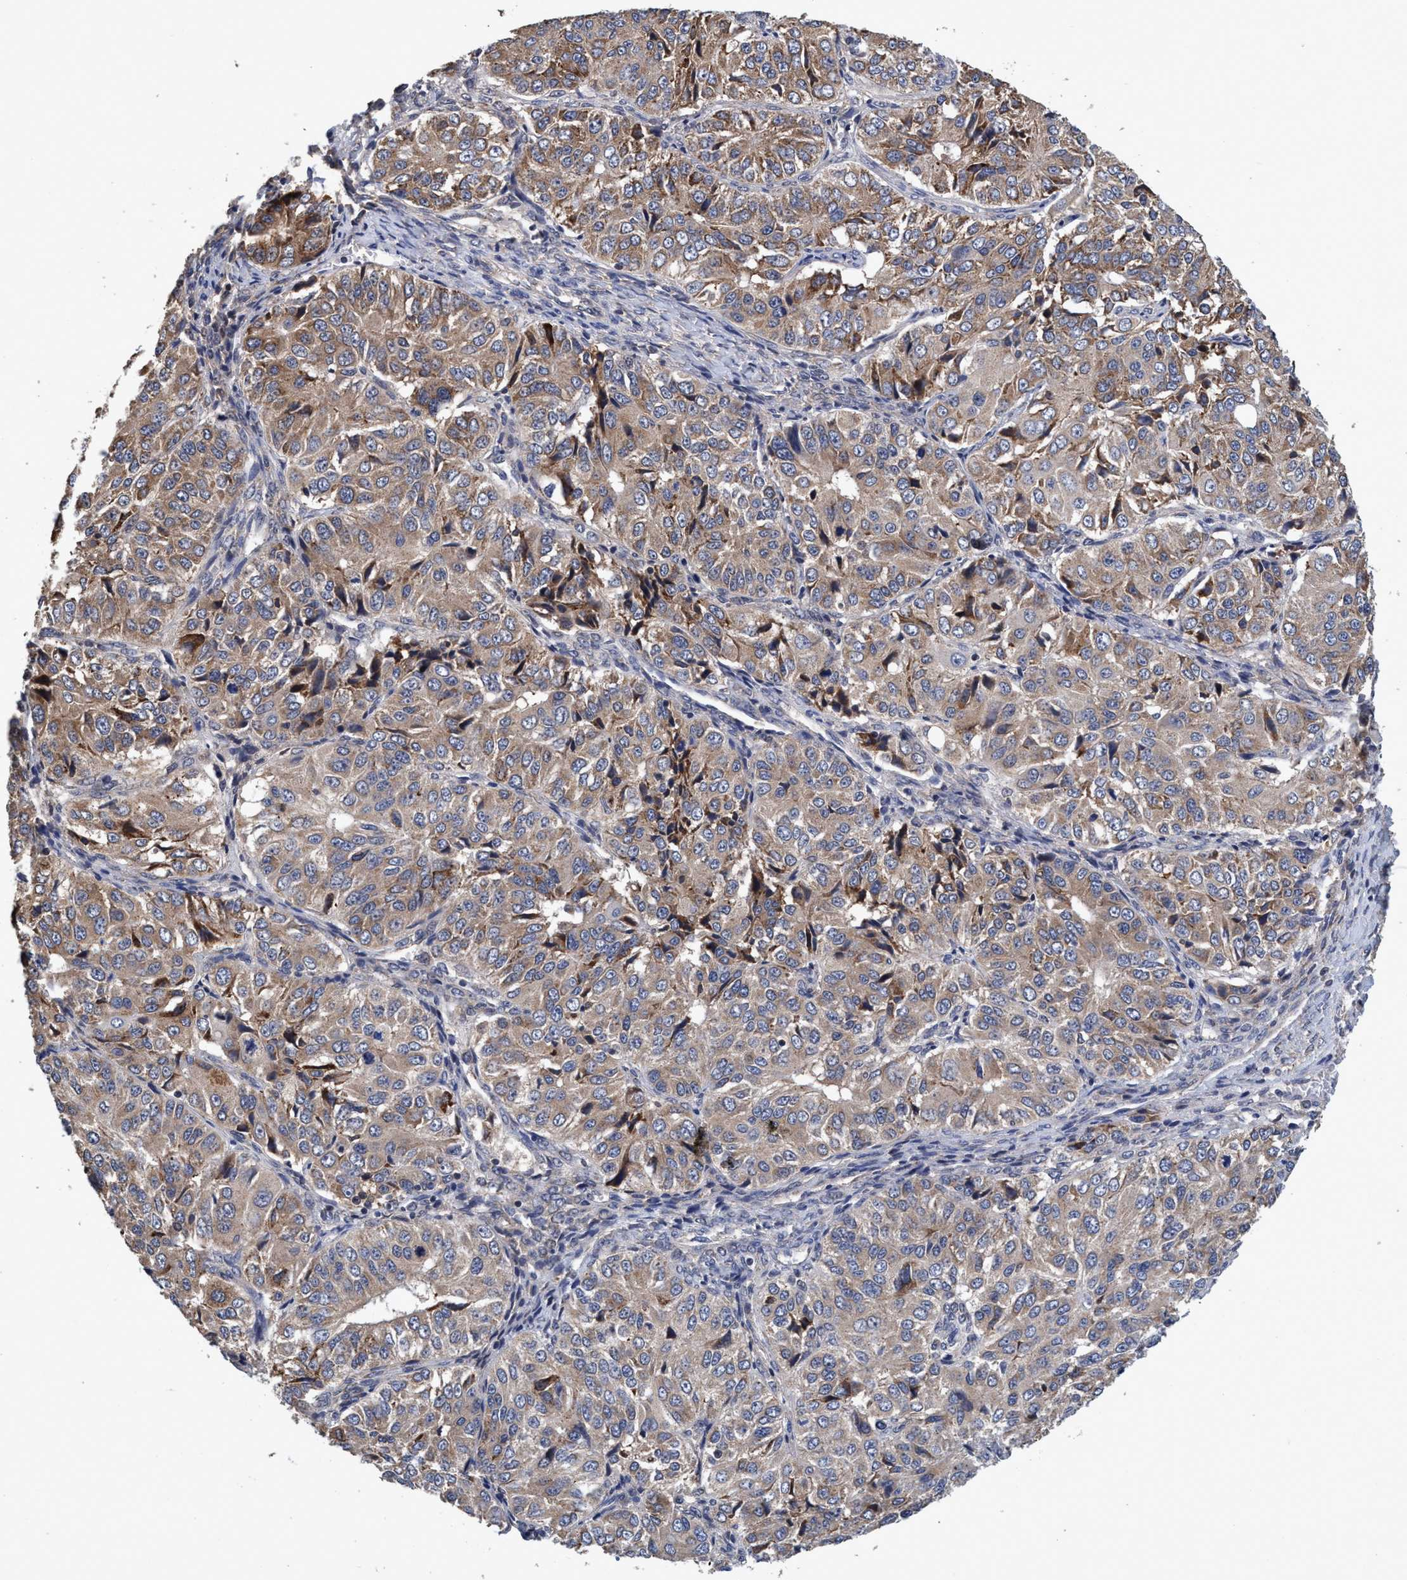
{"staining": {"intensity": "weak", "quantity": ">75%", "location": "cytoplasmic/membranous"}, "tissue": "ovarian cancer", "cell_type": "Tumor cells", "image_type": "cancer", "snomed": [{"axis": "morphology", "description": "Carcinoma, endometroid"}, {"axis": "topography", "description": "Ovary"}], "caption": "Endometroid carcinoma (ovarian) tissue displays weak cytoplasmic/membranous positivity in about >75% of tumor cells", "gene": "CALCOCO2", "patient": {"sex": "female", "age": 51}}